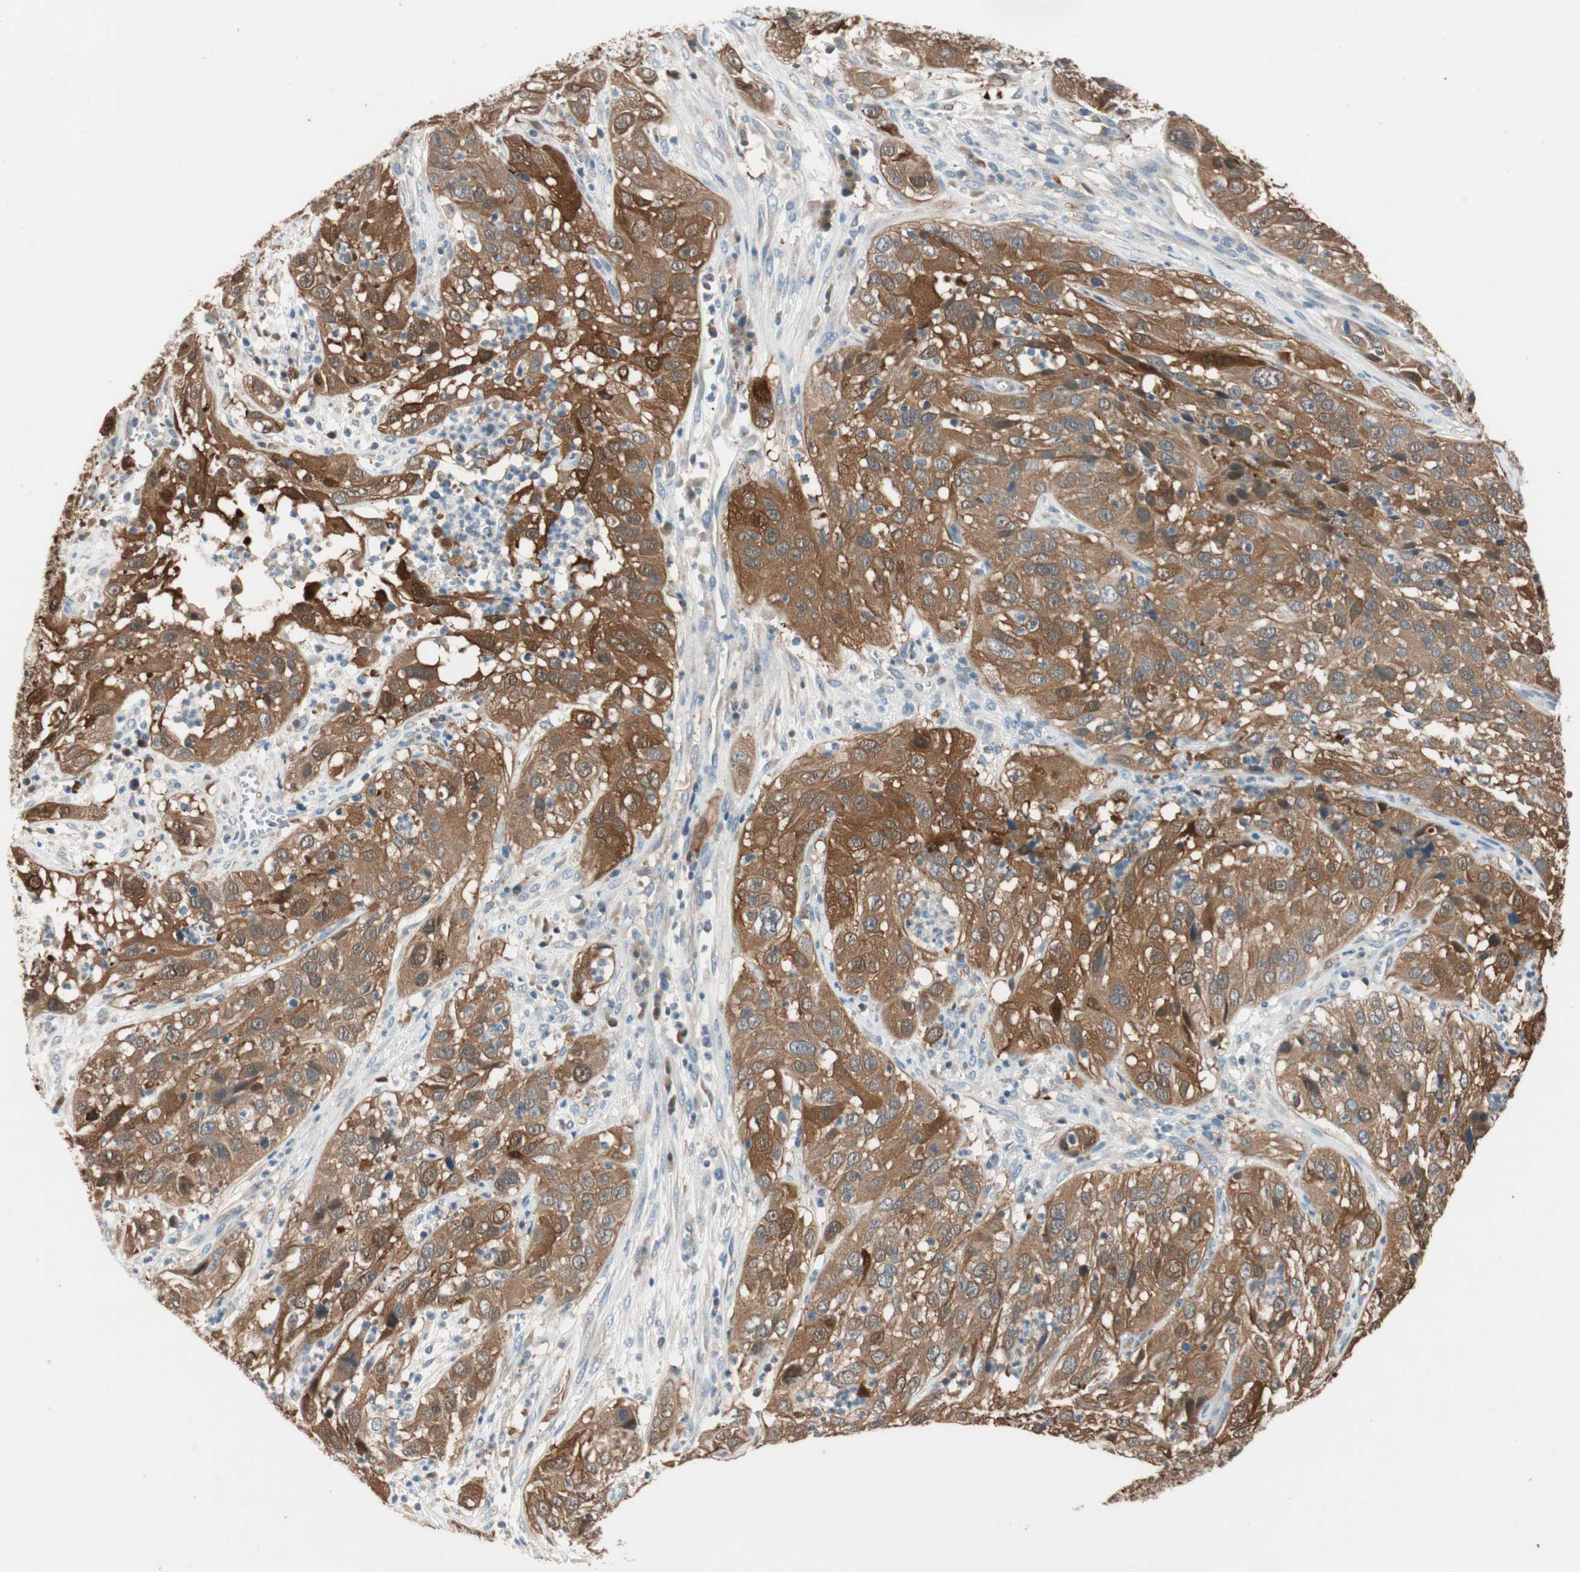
{"staining": {"intensity": "moderate", "quantity": "<25%", "location": "cytoplasmic/membranous,nuclear"}, "tissue": "cervical cancer", "cell_type": "Tumor cells", "image_type": "cancer", "snomed": [{"axis": "morphology", "description": "Squamous cell carcinoma, NOS"}, {"axis": "topography", "description": "Cervix"}], "caption": "Immunohistochemical staining of human cervical cancer (squamous cell carcinoma) displays low levels of moderate cytoplasmic/membranous and nuclear staining in approximately <25% of tumor cells.", "gene": "SERPINB5", "patient": {"sex": "female", "age": 32}}